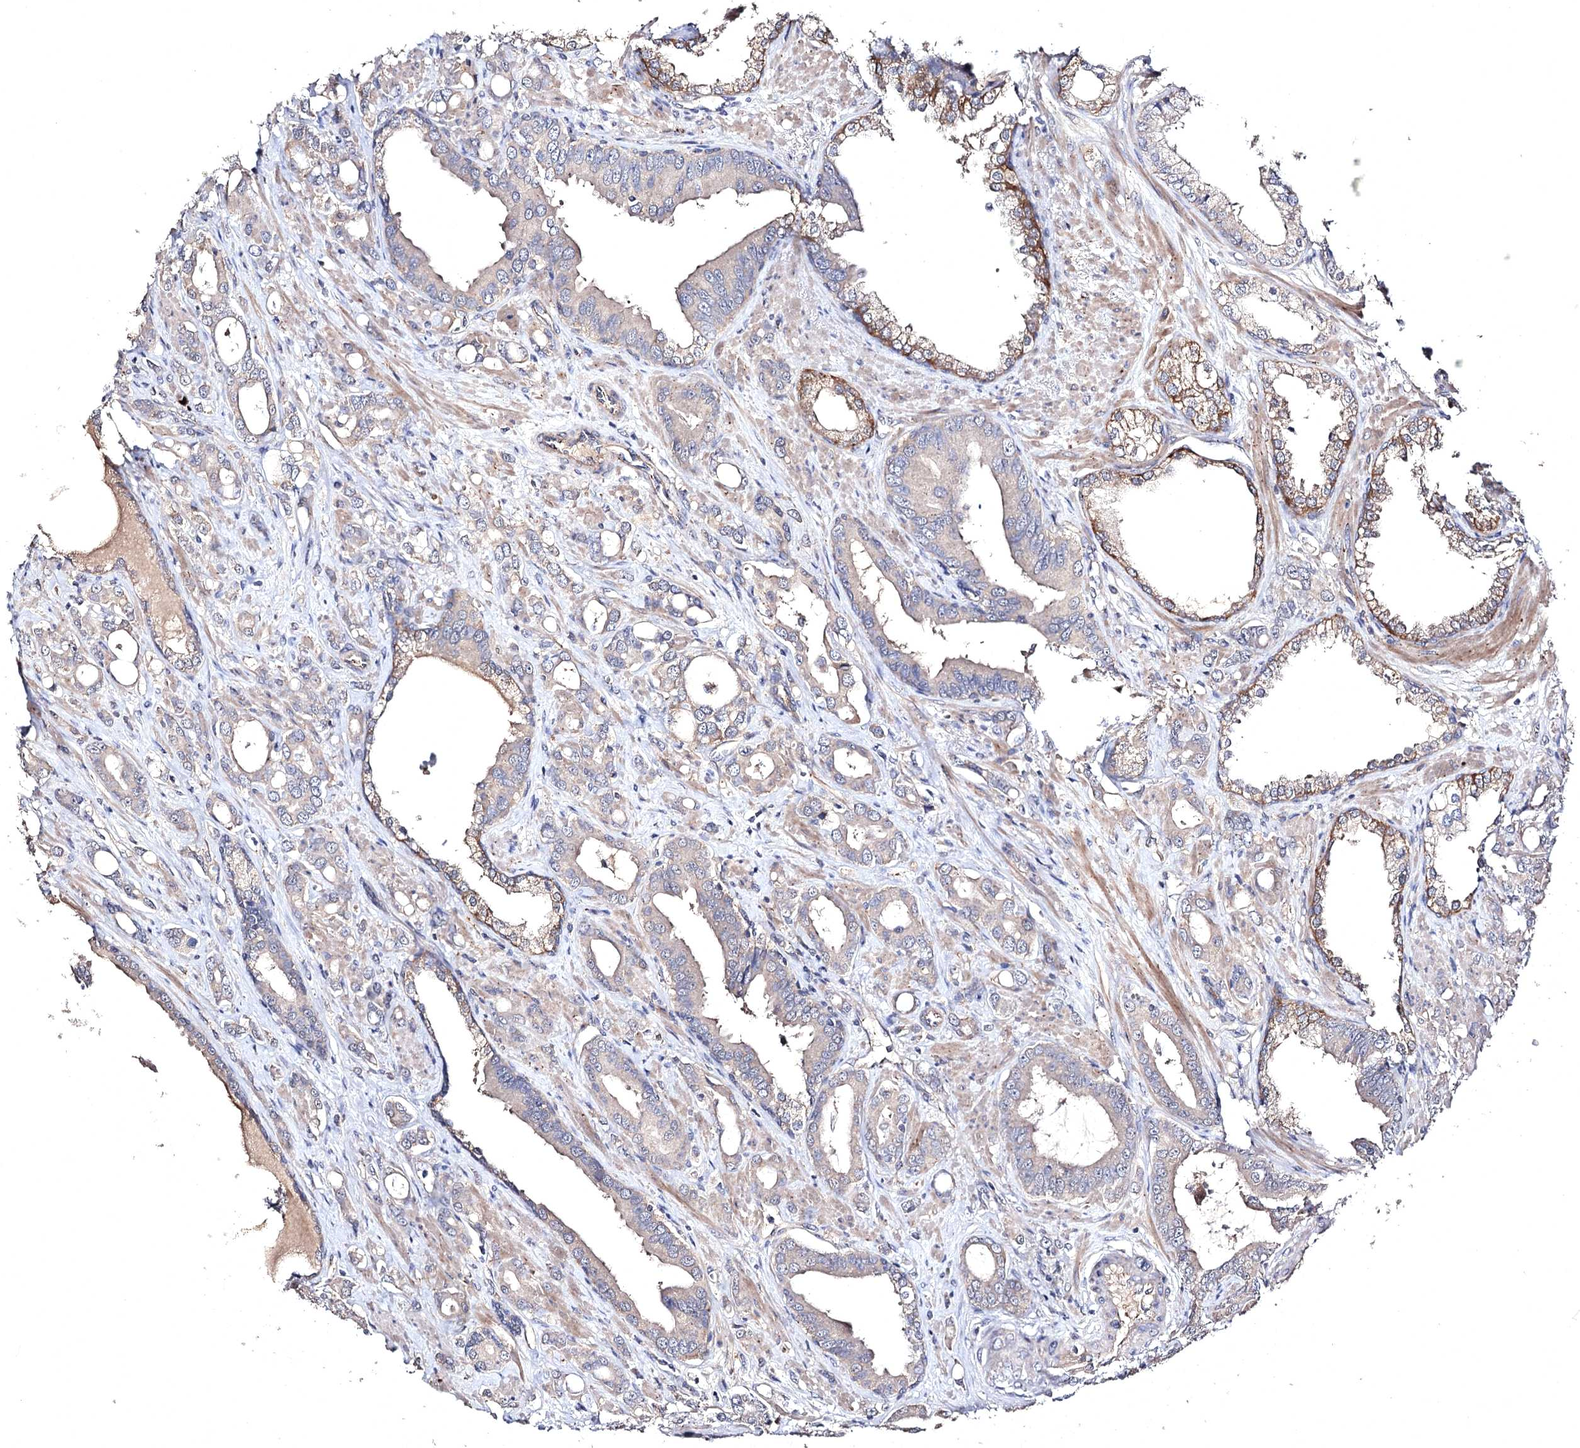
{"staining": {"intensity": "weak", "quantity": "<25%", "location": "cytoplasmic/membranous"}, "tissue": "prostate cancer", "cell_type": "Tumor cells", "image_type": "cancer", "snomed": [{"axis": "morphology", "description": "Adenocarcinoma, High grade"}, {"axis": "topography", "description": "Prostate"}], "caption": "Tumor cells show no significant protein positivity in prostate cancer (adenocarcinoma (high-grade)).", "gene": "SEMA4G", "patient": {"sex": "male", "age": 72}}